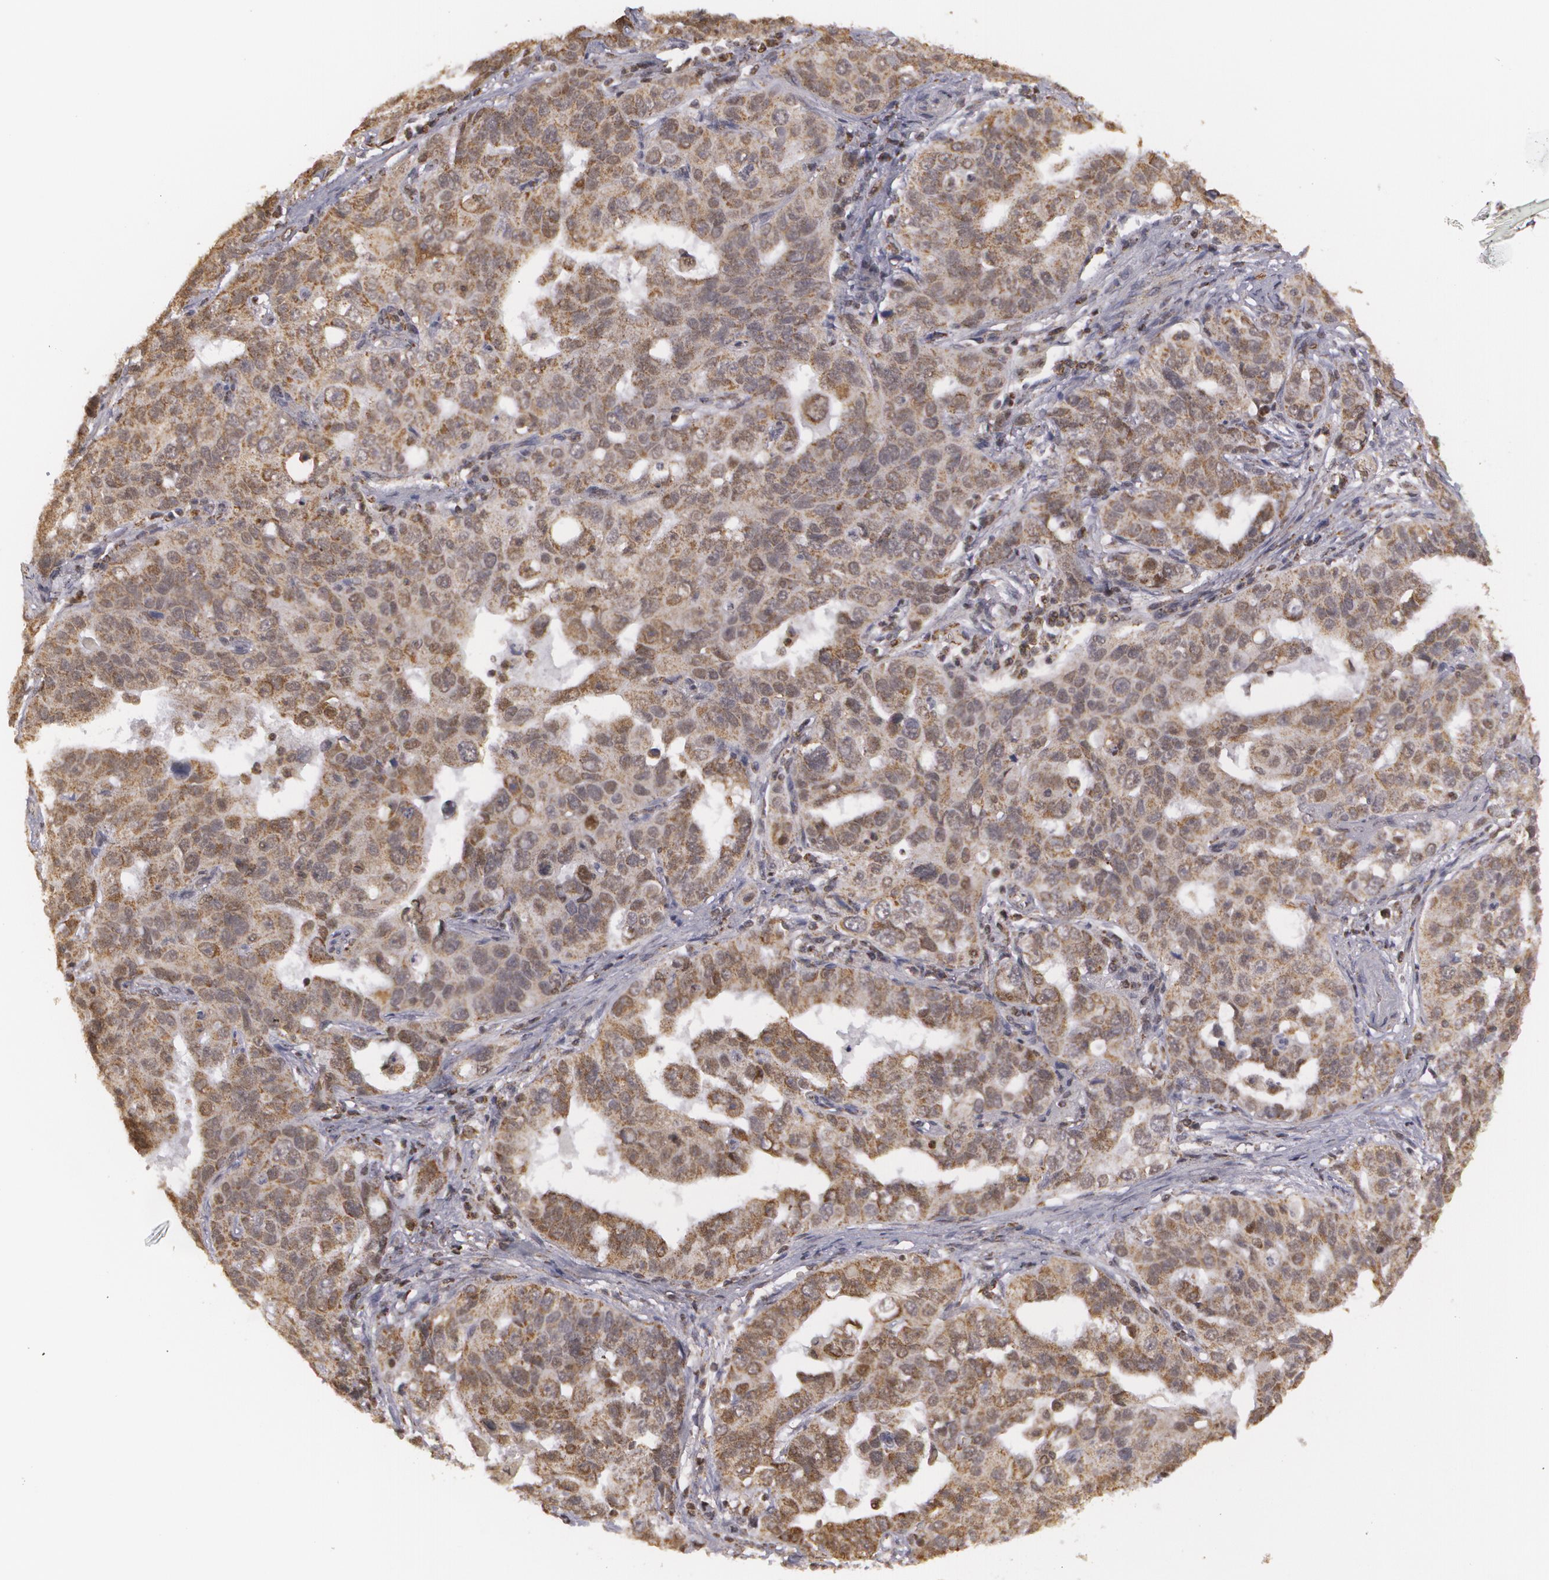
{"staining": {"intensity": "weak", "quantity": ">75%", "location": "cytoplasmic/membranous"}, "tissue": "stomach cancer", "cell_type": "Tumor cells", "image_type": "cancer", "snomed": [{"axis": "morphology", "description": "Adenocarcinoma, NOS"}, {"axis": "topography", "description": "Stomach, upper"}], "caption": "A micrograph of stomach cancer stained for a protein reveals weak cytoplasmic/membranous brown staining in tumor cells.", "gene": "MXD1", "patient": {"sex": "male", "age": 76}}